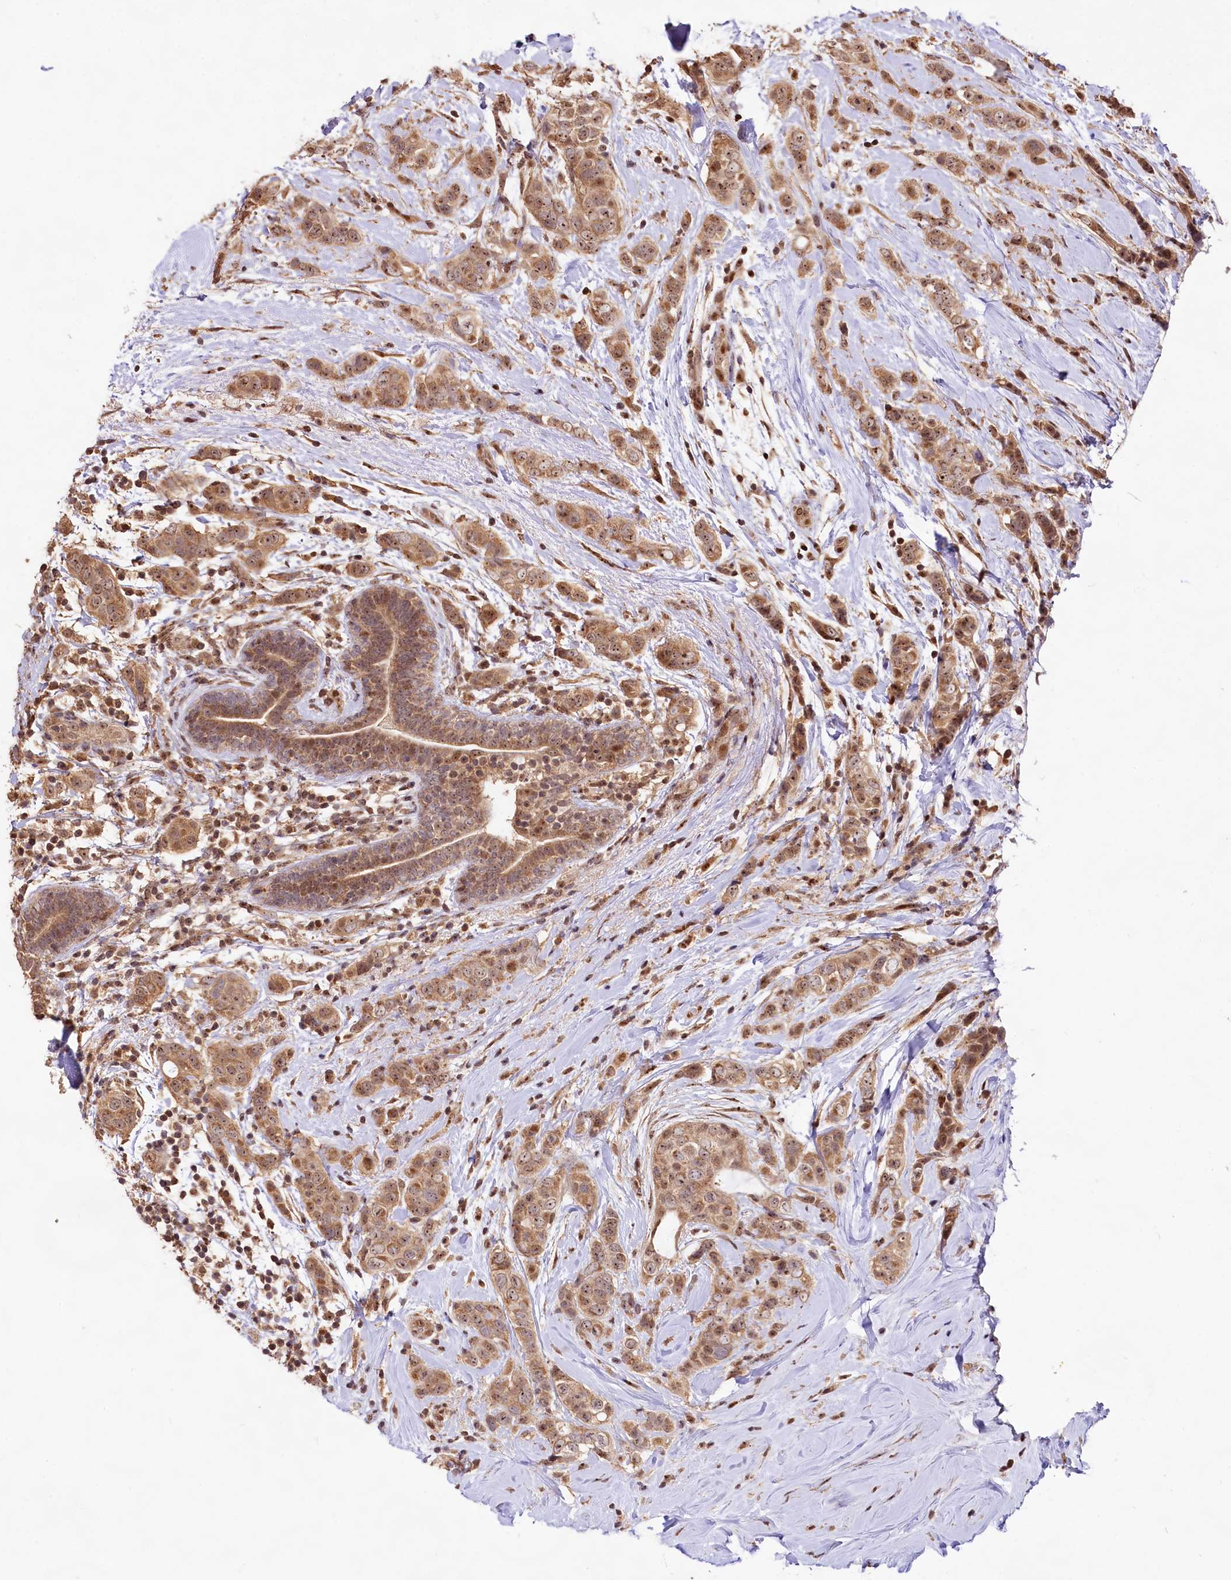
{"staining": {"intensity": "moderate", "quantity": ">75%", "location": "cytoplasmic/membranous,nuclear"}, "tissue": "breast cancer", "cell_type": "Tumor cells", "image_type": "cancer", "snomed": [{"axis": "morphology", "description": "Lobular carcinoma"}, {"axis": "topography", "description": "Breast"}], "caption": "Human breast cancer stained for a protein (brown) exhibits moderate cytoplasmic/membranous and nuclear positive positivity in approximately >75% of tumor cells.", "gene": "RRP8", "patient": {"sex": "female", "age": 51}}